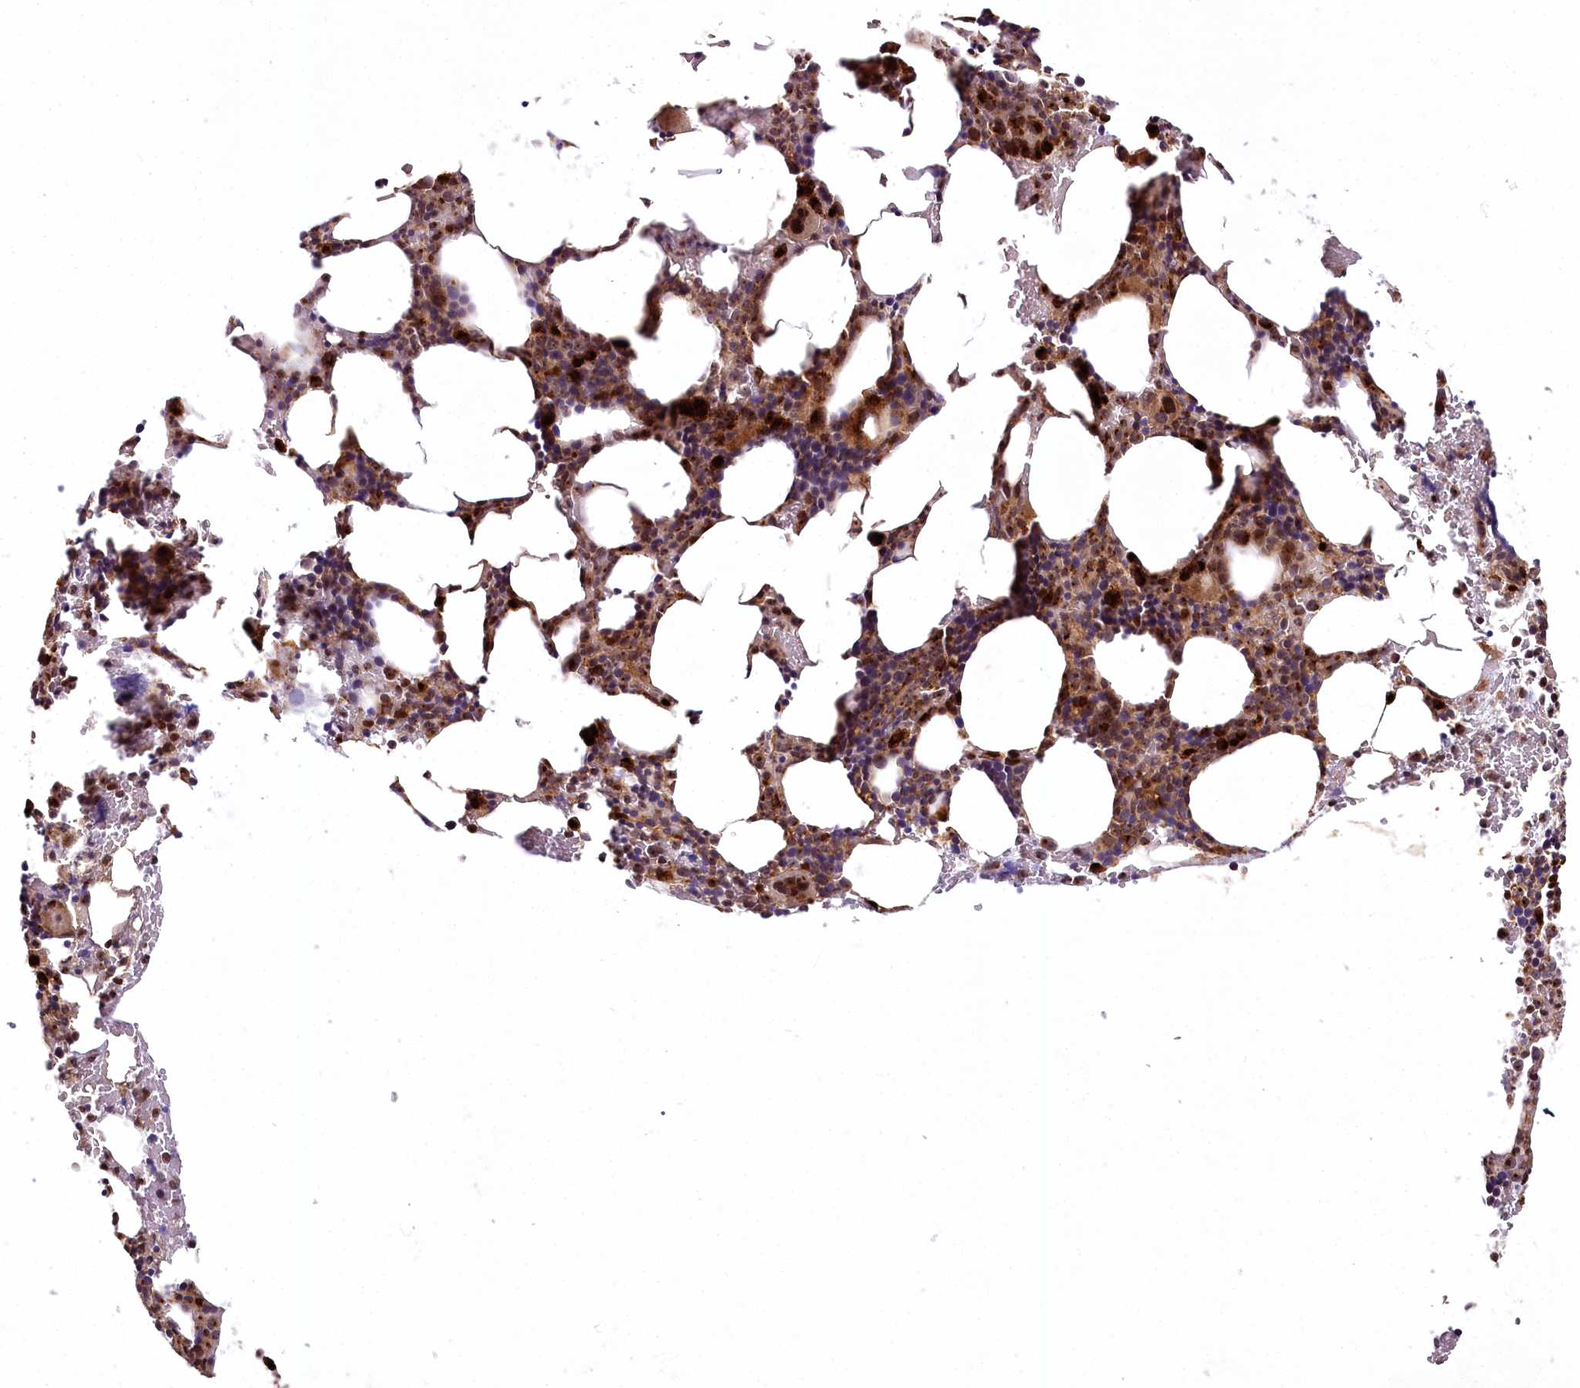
{"staining": {"intensity": "strong", "quantity": "25%-75%", "location": "cytoplasmic/membranous"}, "tissue": "bone marrow", "cell_type": "Hematopoietic cells", "image_type": "normal", "snomed": [{"axis": "morphology", "description": "Normal tissue, NOS"}, {"axis": "topography", "description": "Bone marrow"}], "caption": "Brown immunohistochemical staining in benign human bone marrow shows strong cytoplasmic/membranous expression in approximately 25%-75% of hematopoietic cells. (DAB (3,3'-diaminobenzidine) = brown stain, brightfield microscopy at high magnification).", "gene": "COPG1", "patient": {"sex": "male", "age": 62}}